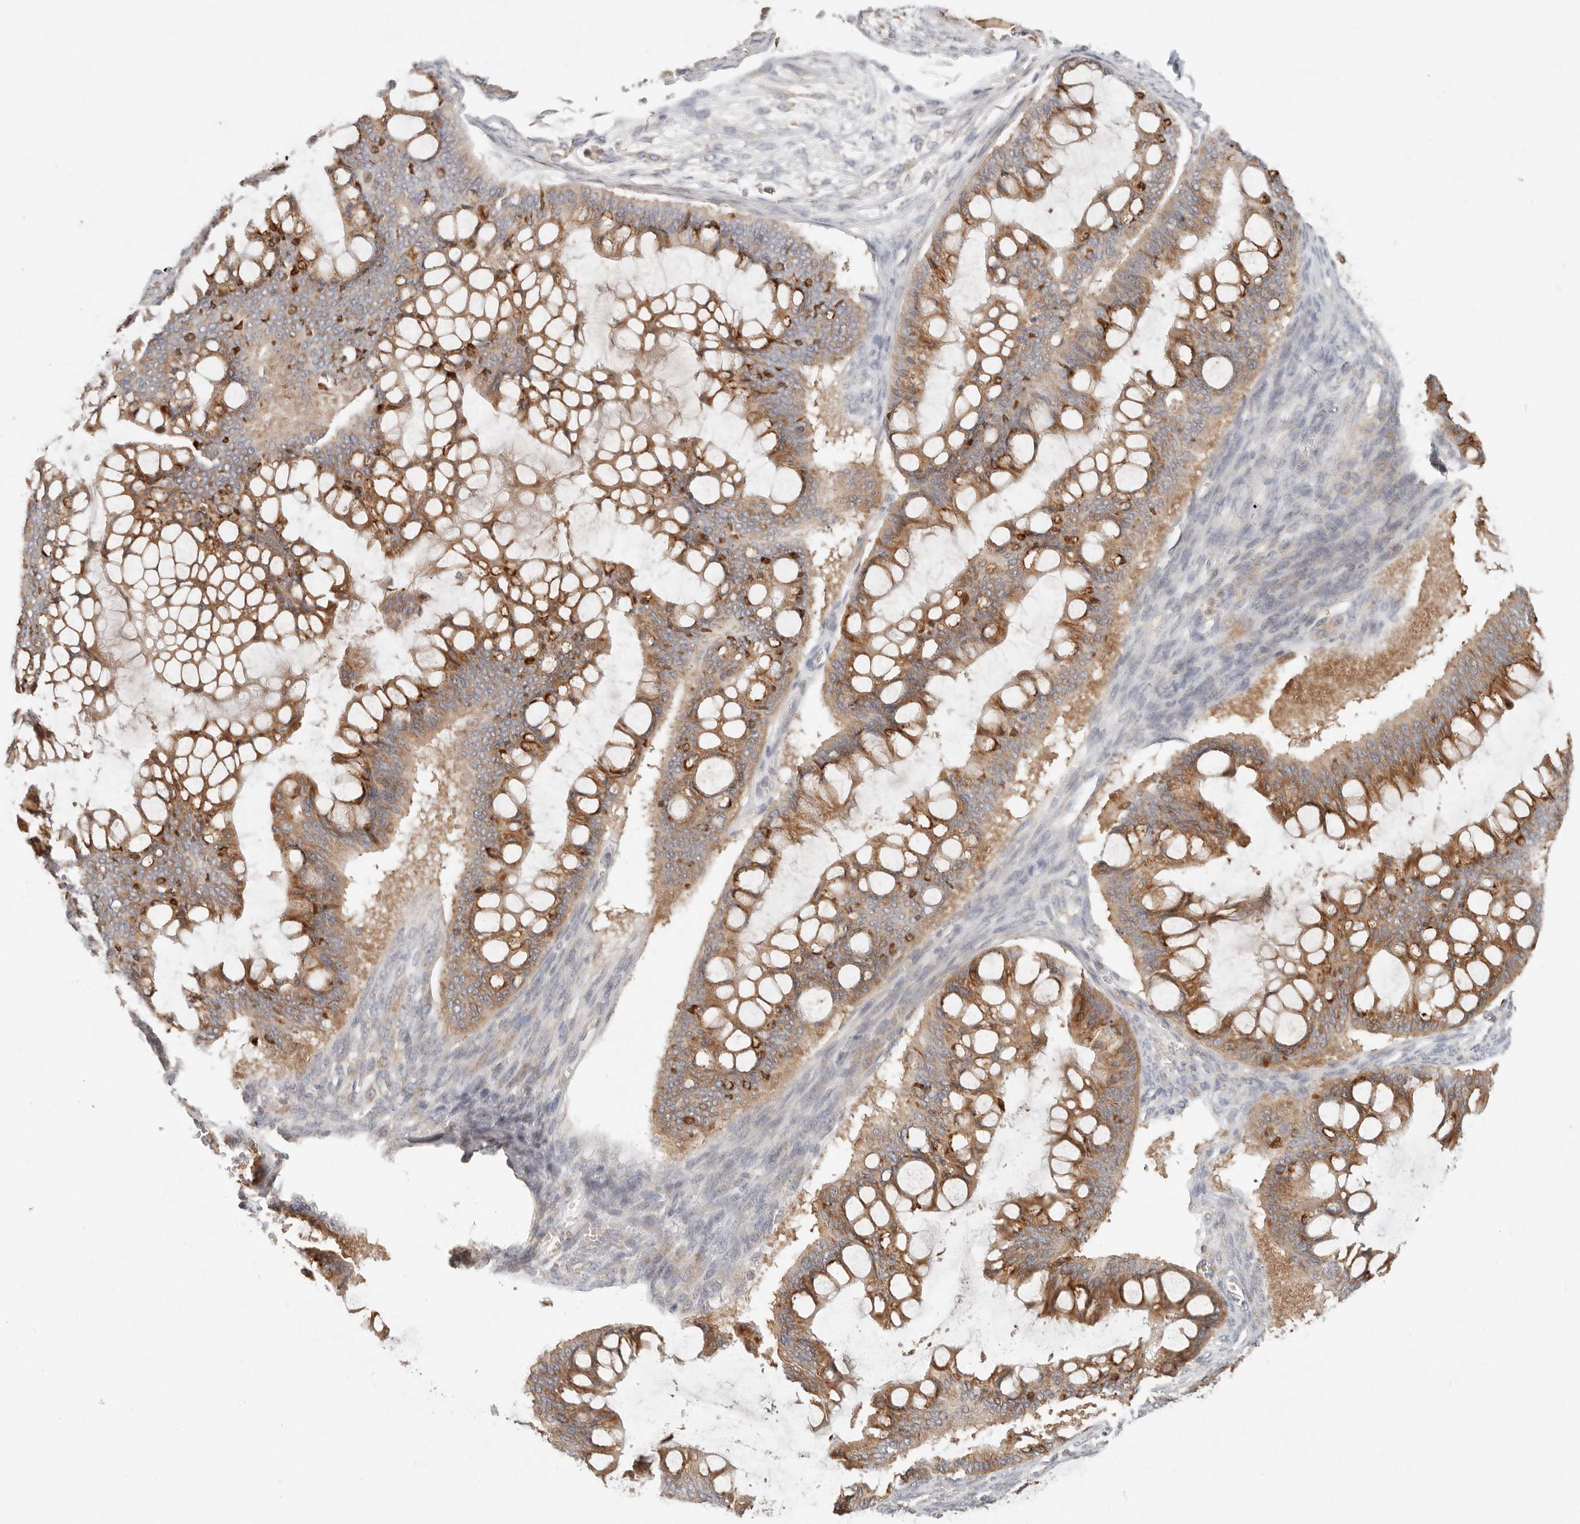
{"staining": {"intensity": "moderate", "quantity": ">75%", "location": "cytoplasmic/membranous"}, "tissue": "ovarian cancer", "cell_type": "Tumor cells", "image_type": "cancer", "snomed": [{"axis": "morphology", "description": "Cystadenocarcinoma, mucinous, NOS"}, {"axis": "topography", "description": "Ovary"}], "caption": "This is an image of IHC staining of mucinous cystadenocarcinoma (ovarian), which shows moderate staining in the cytoplasmic/membranous of tumor cells.", "gene": "ARHGEF10L", "patient": {"sex": "female", "age": 73}}